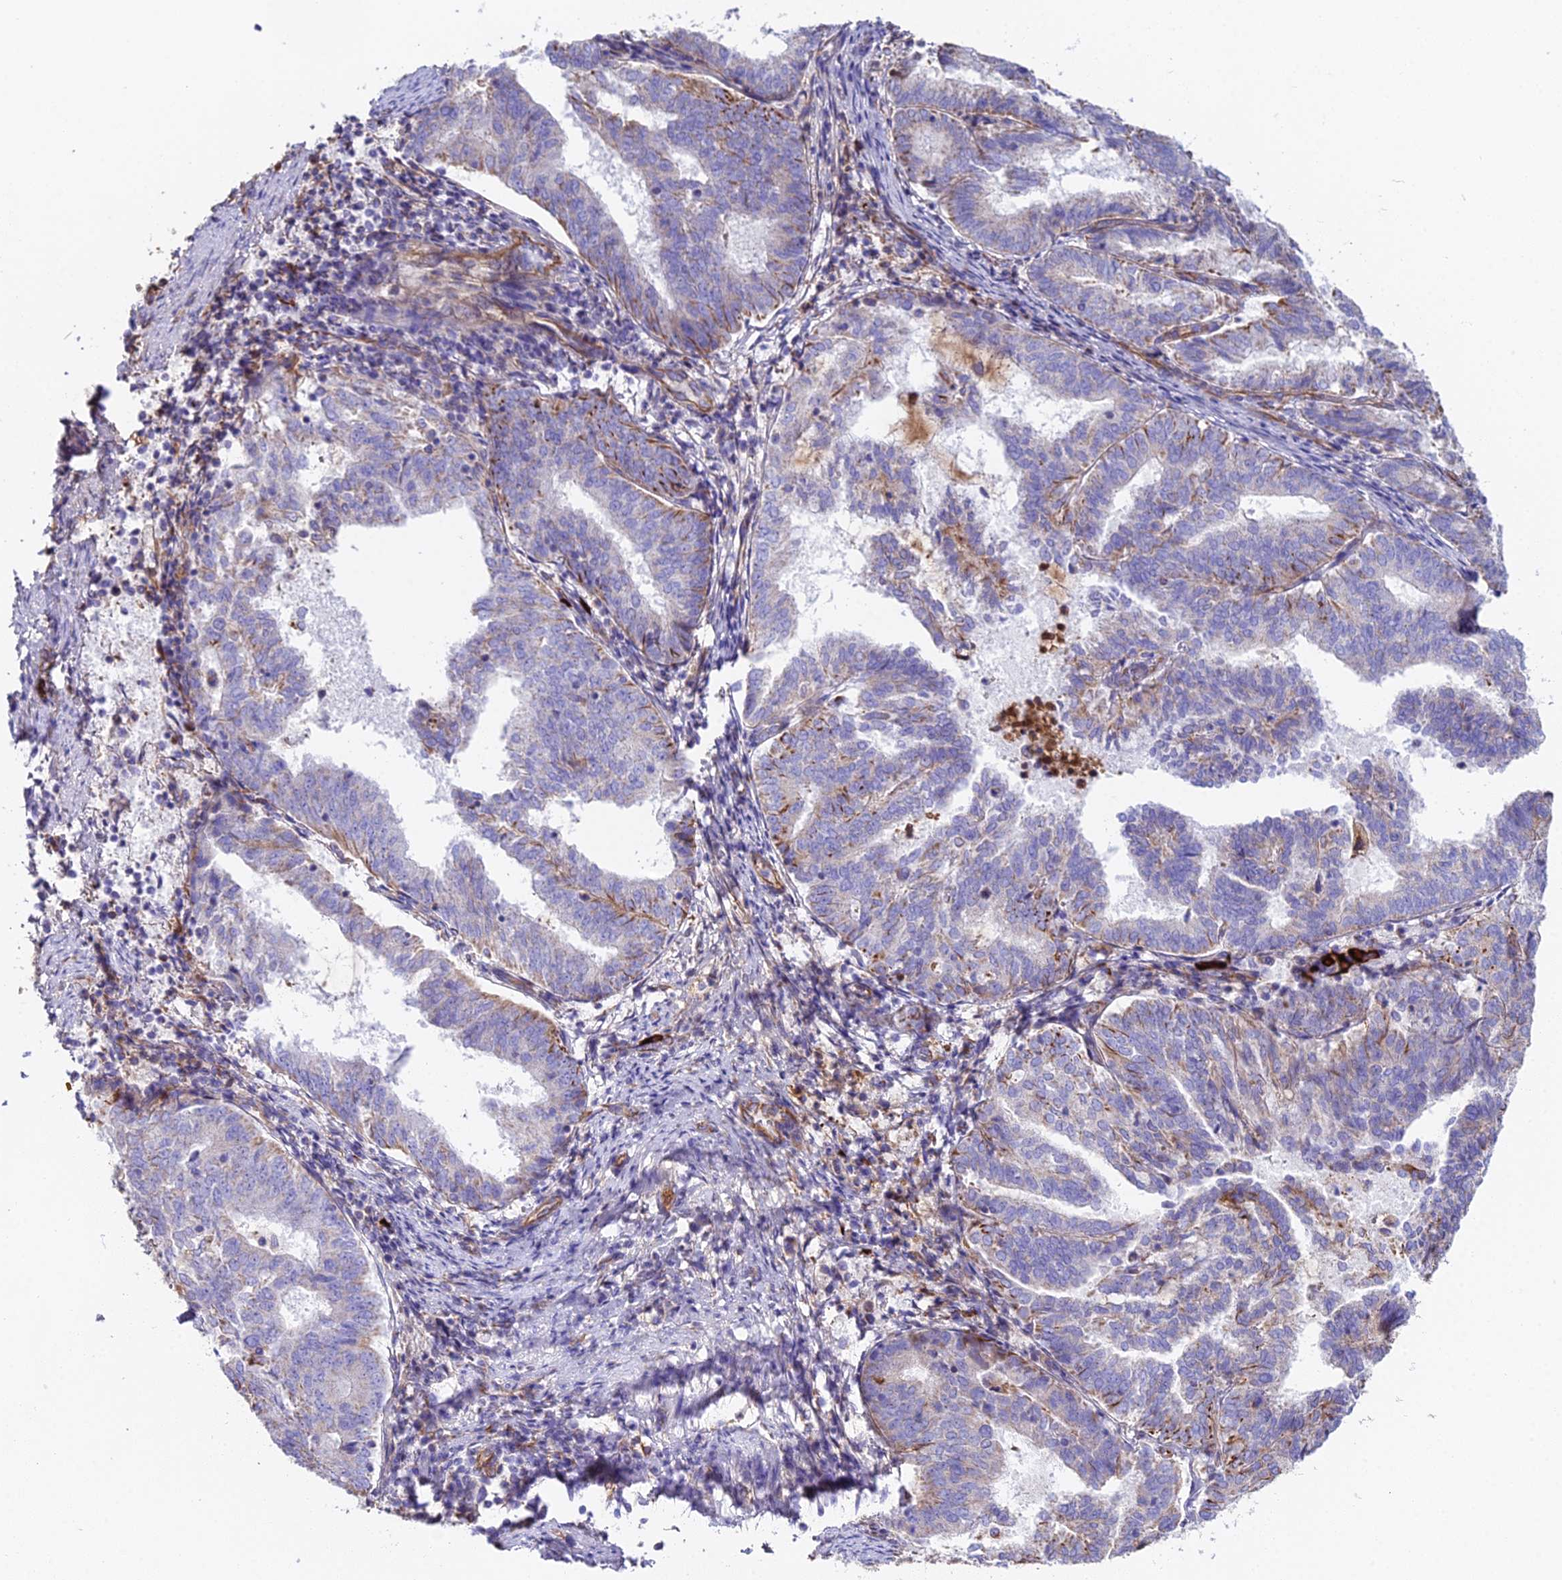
{"staining": {"intensity": "moderate", "quantity": "<25%", "location": "cytoplasmic/membranous"}, "tissue": "endometrial cancer", "cell_type": "Tumor cells", "image_type": "cancer", "snomed": [{"axis": "morphology", "description": "Adenocarcinoma, NOS"}, {"axis": "topography", "description": "Endometrium"}], "caption": "Endometrial cancer stained for a protein displays moderate cytoplasmic/membranous positivity in tumor cells.", "gene": "BEX4", "patient": {"sex": "female", "age": 80}}